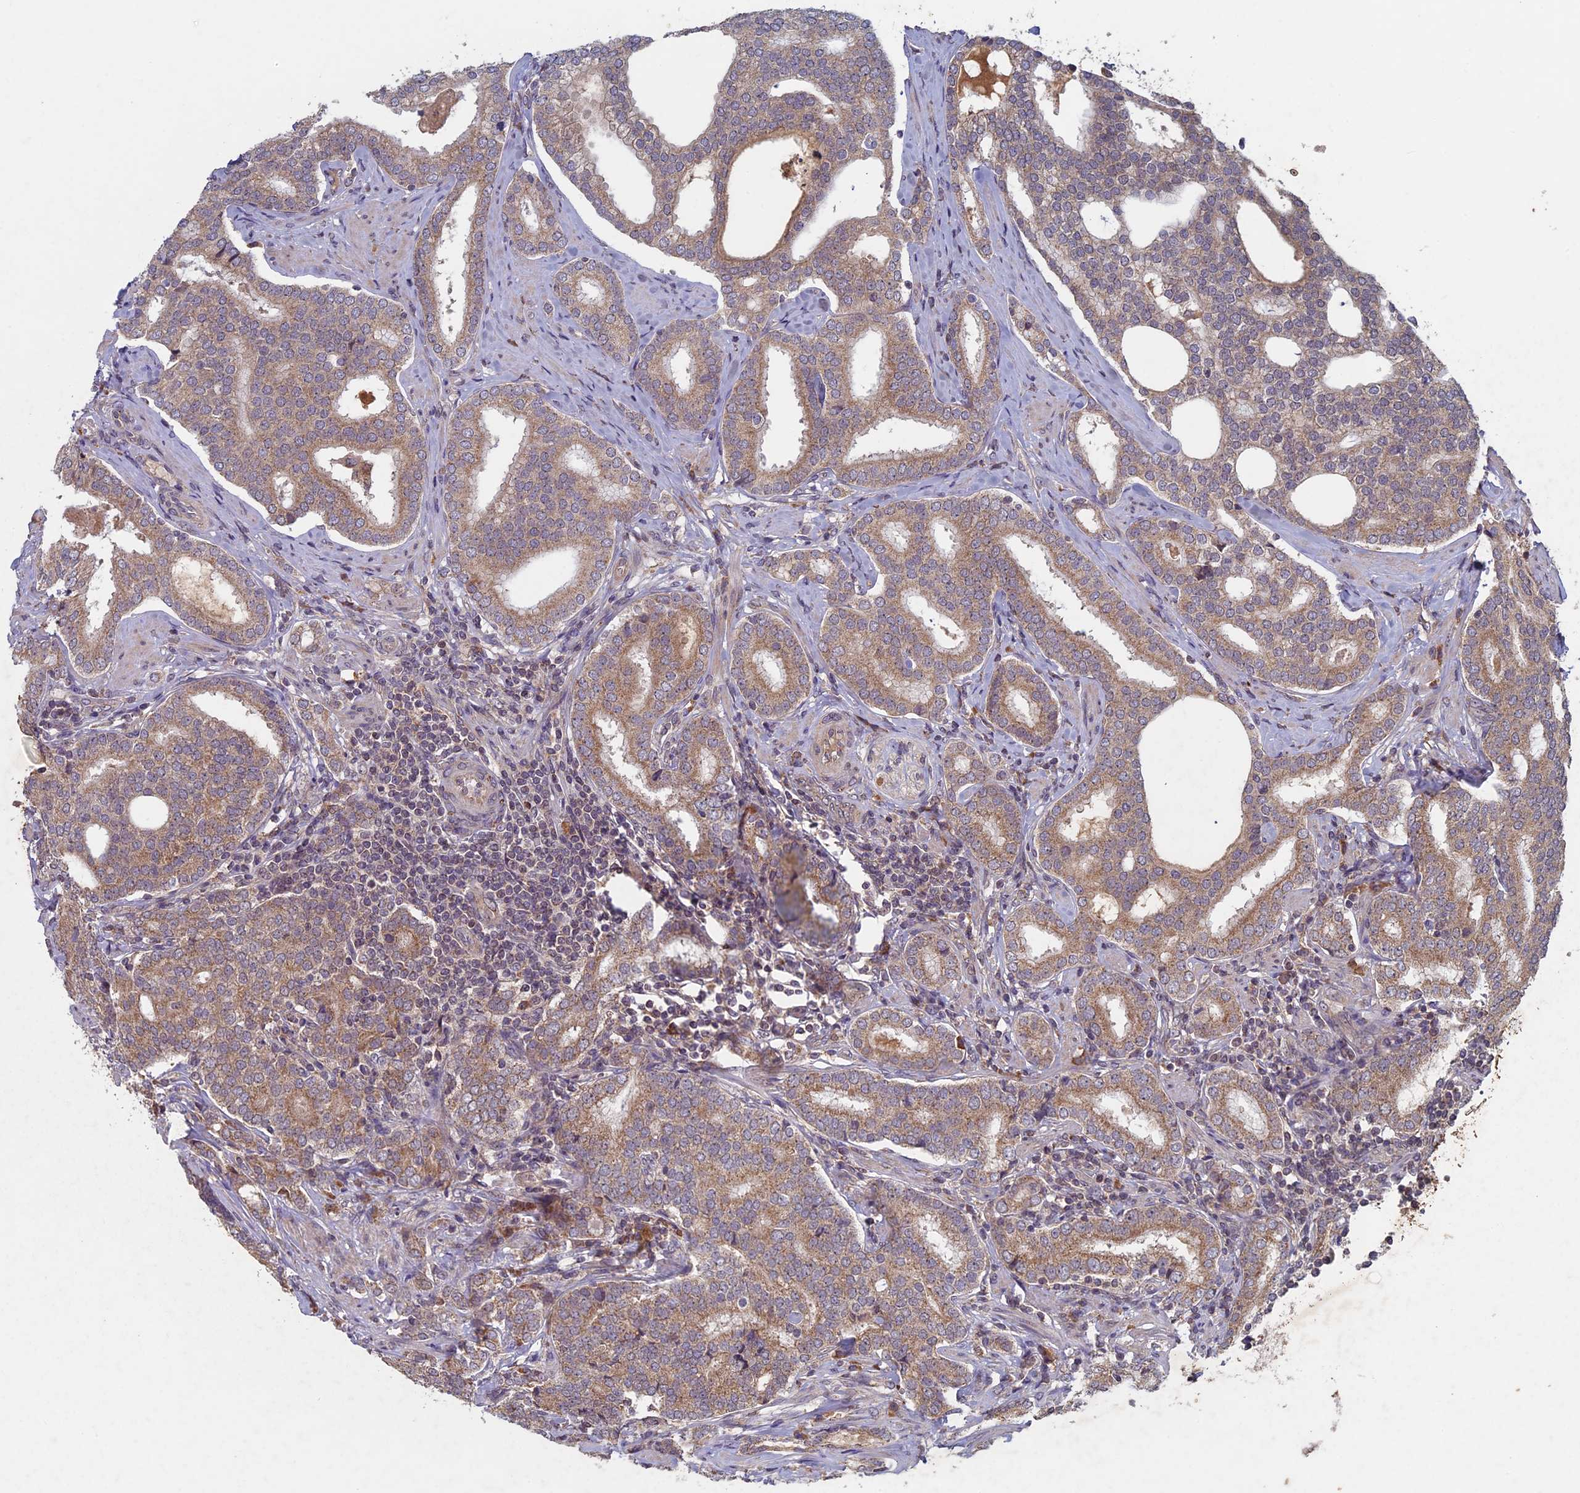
{"staining": {"intensity": "moderate", "quantity": ">75%", "location": "cytoplasmic/membranous"}, "tissue": "prostate cancer", "cell_type": "Tumor cells", "image_type": "cancer", "snomed": [{"axis": "morphology", "description": "Adenocarcinoma, High grade"}, {"axis": "topography", "description": "Prostate"}], "caption": "Immunohistochemistry (IHC) staining of prostate adenocarcinoma (high-grade), which shows medium levels of moderate cytoplasmic/membranous positivity in approximately >75% of tumor cells indicating moderate cytoplasmic/membranous protein expression. The staining was performed using DAB (brown) for protein detection and nuclei were counterstained in hematoxylin (blue).", "gene": "RCCD1", "patient": {"sex": "male", "age": 63}}